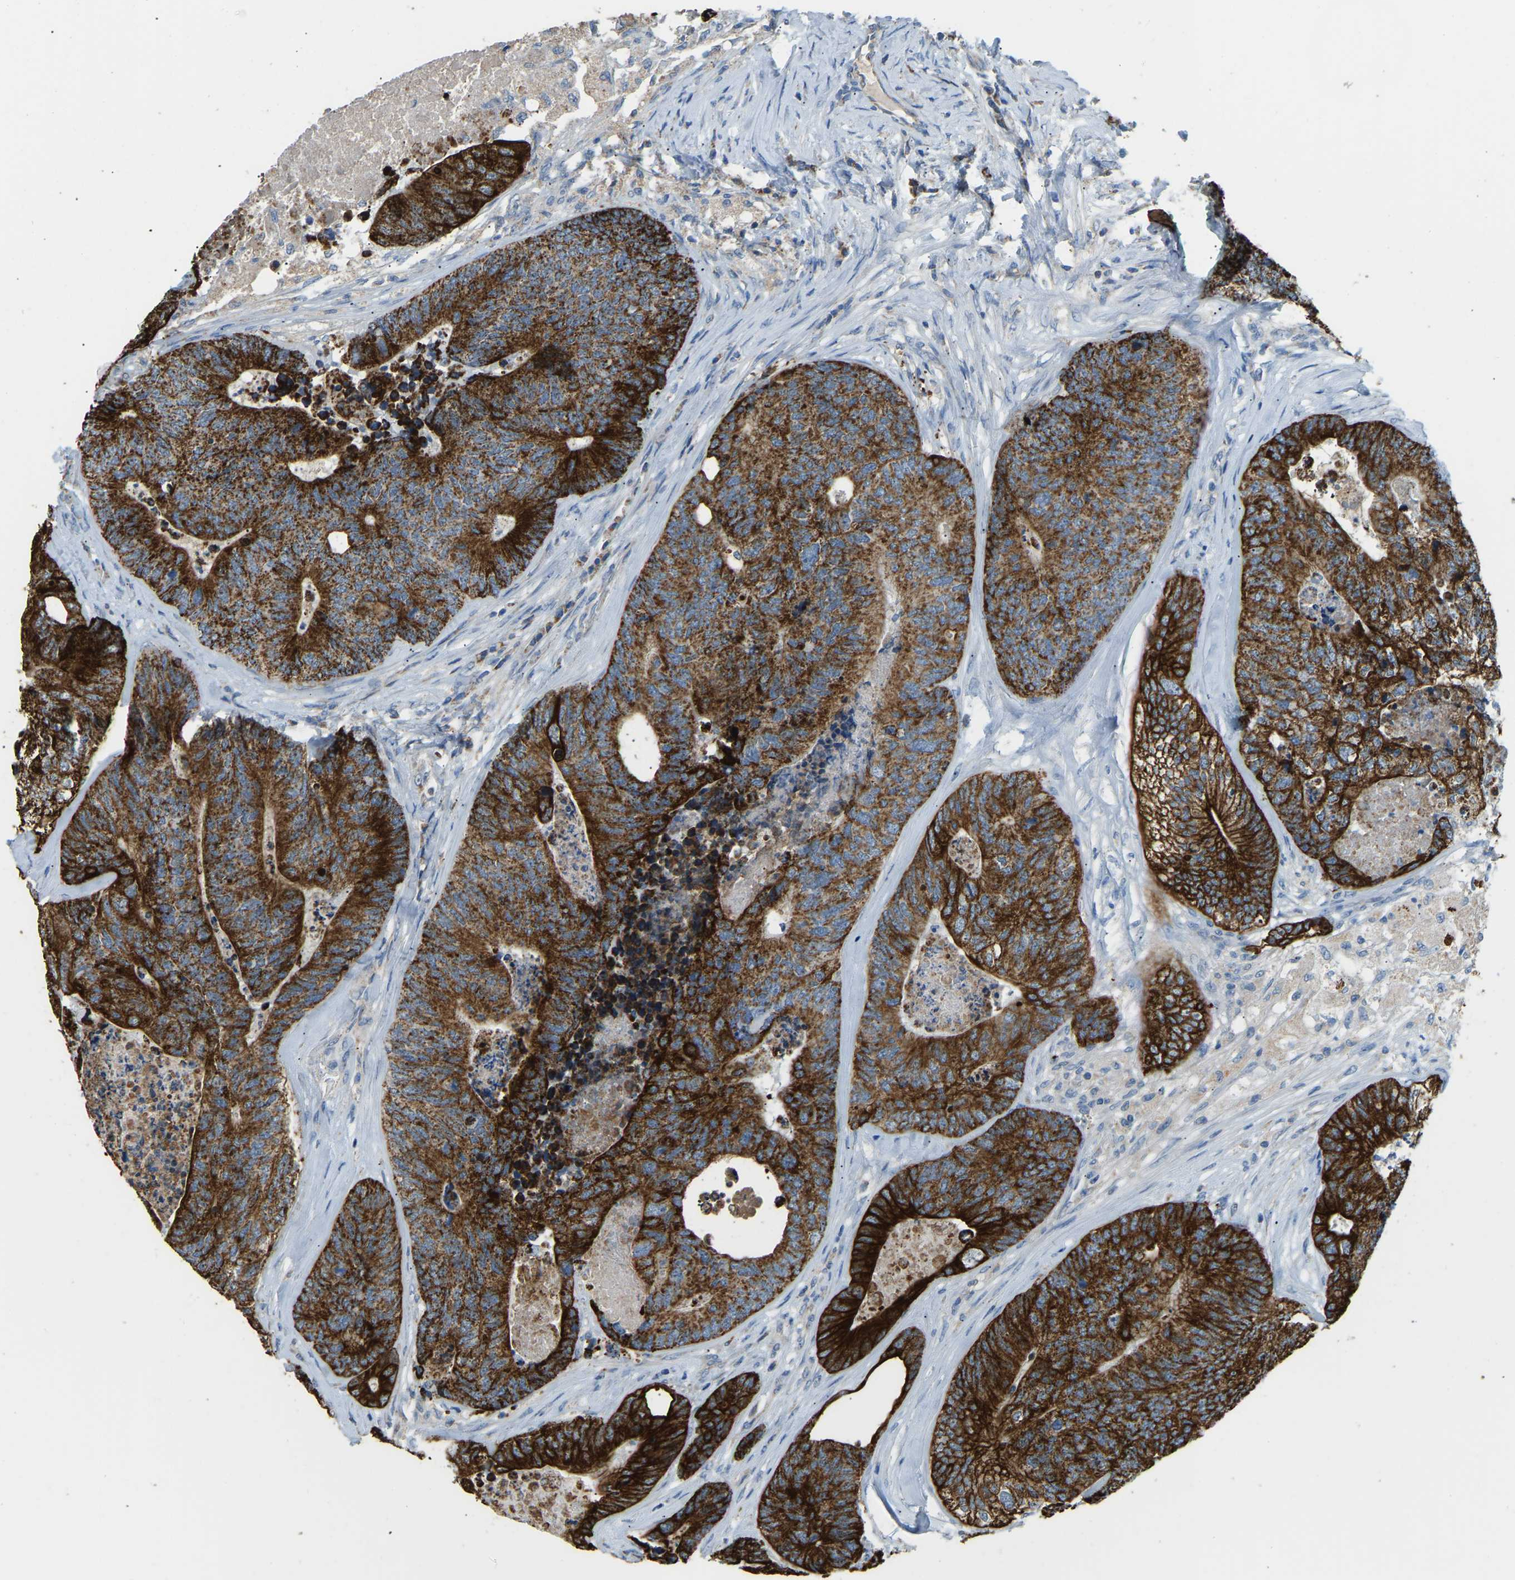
{"staining": {"intensity": "strong", "quantity": ">75%", "location": "cytoplasmic/membranous"}, "tissue": "colorectal cancer", "cell_type": "Tumor cells", "image_type": "cancer", "snomed": [{"axis": "morphology", "description": "Adenocarcinoma, NOS"}, {"axis": "topography", "description": "Colon"}], "caption": "Approximately >75% of tumor cells in colorectal cancer (adenocarcinoma) display strong cytoplasmic/membranous protein expression as visualized by brown immunohistochemical staining.", "gene": "ZNF200", "patient": {"sex": "female", "age": 67}}